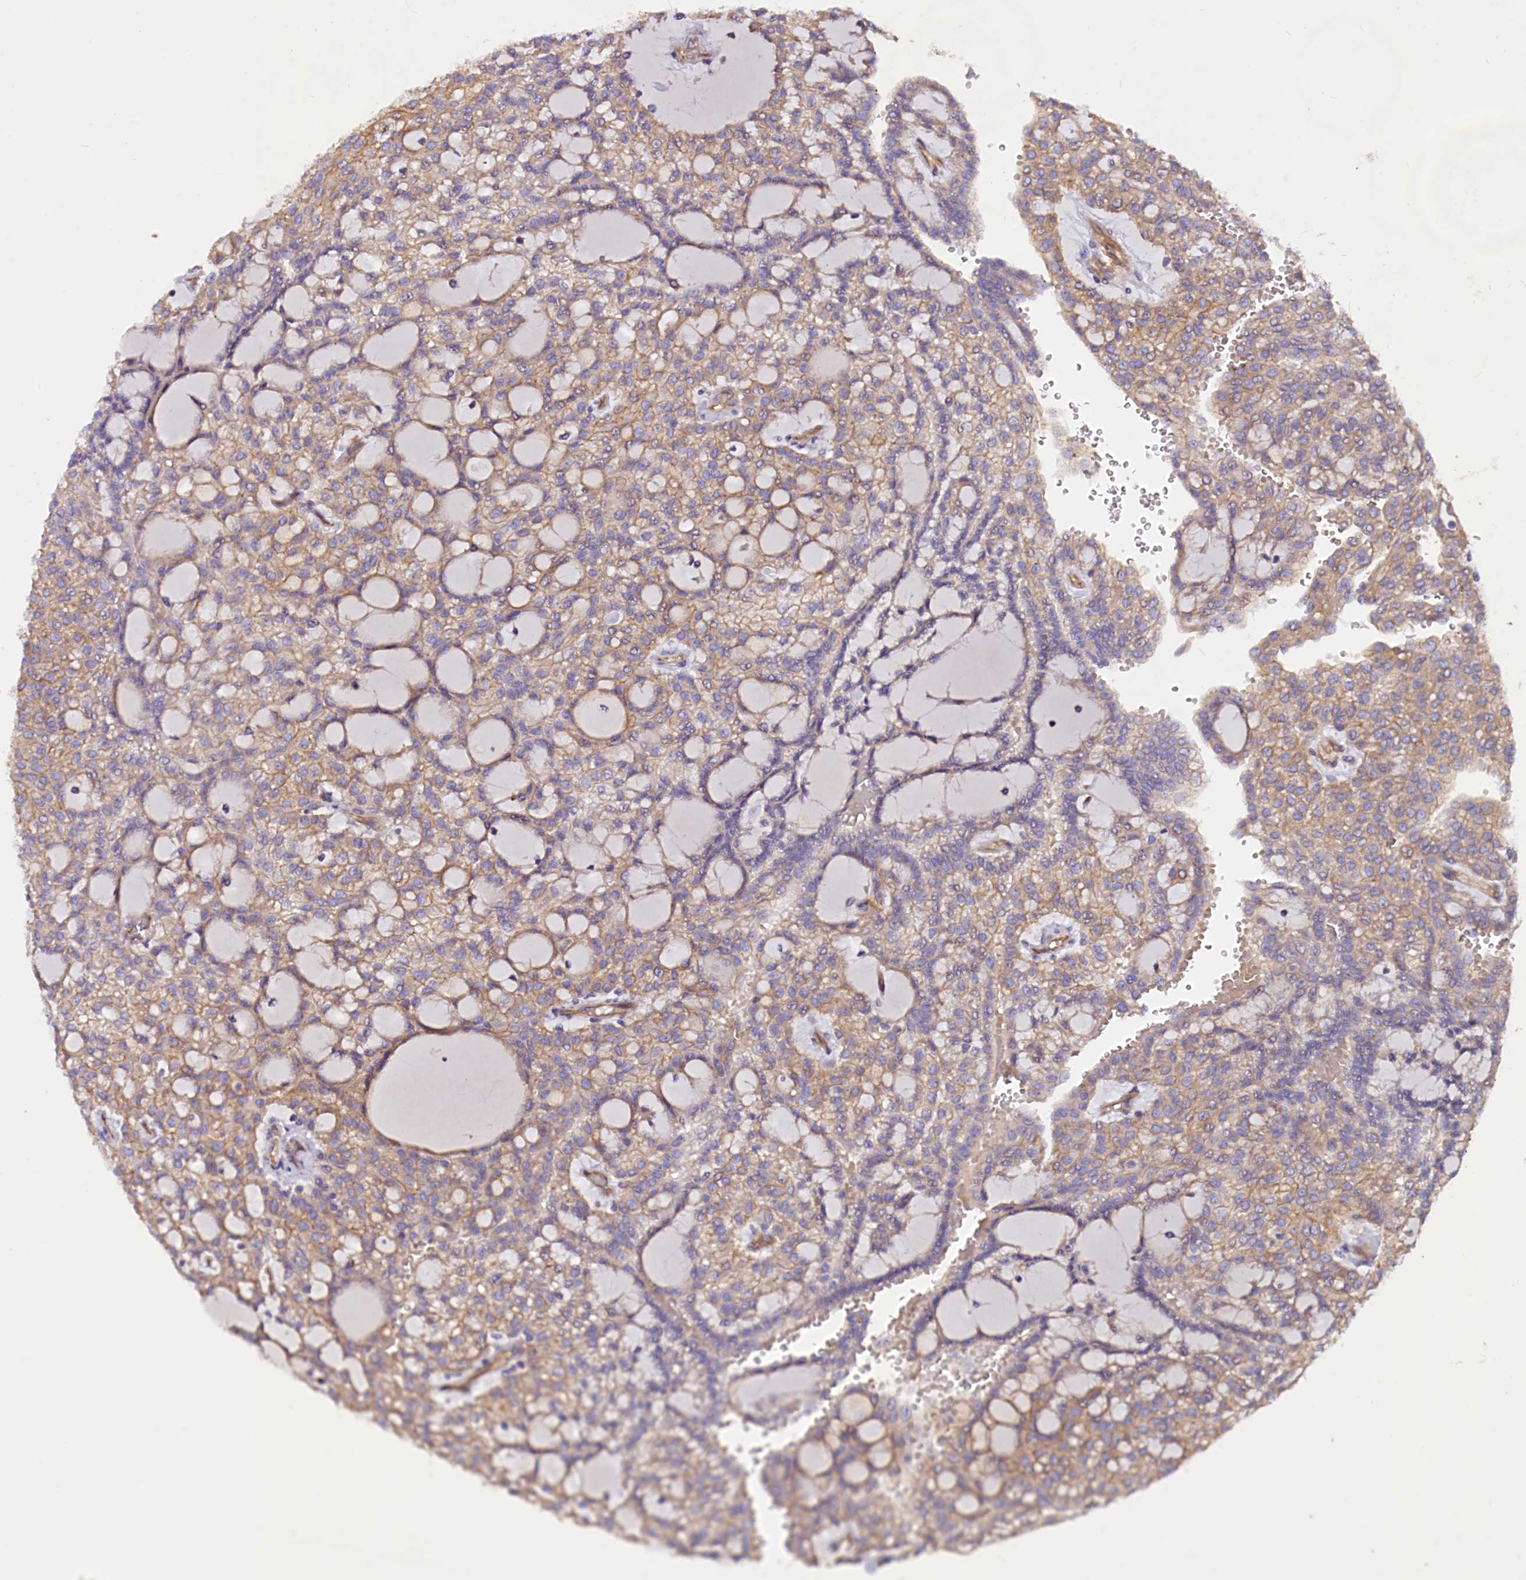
{"staining": {"intensity": "weak", "quantity": ">75%", "location": "cytoplasmic/membranous"}, "tissue": "renal cancer", "cell_type": "Tumor cells", "image_type": "cancer", "snomed": [{"axis": "morphology", "description": "Adenocarcinoma, NOS"}, {"axis": "topography", "description": "Kidney"}], "caption": "Immunohistochemistry micrograph of neoplastic tissue: renal cancer (adenocarcinoma) stained using immunohistochemistry shows low levels of weak protein expression localized specifically in the cytoplasmic/membranous of tumor cells, appearing as a cytoplasmic/membranous brown color.", "gene": "ERMARD", "patient": {"sex": "male", "age": 63}}